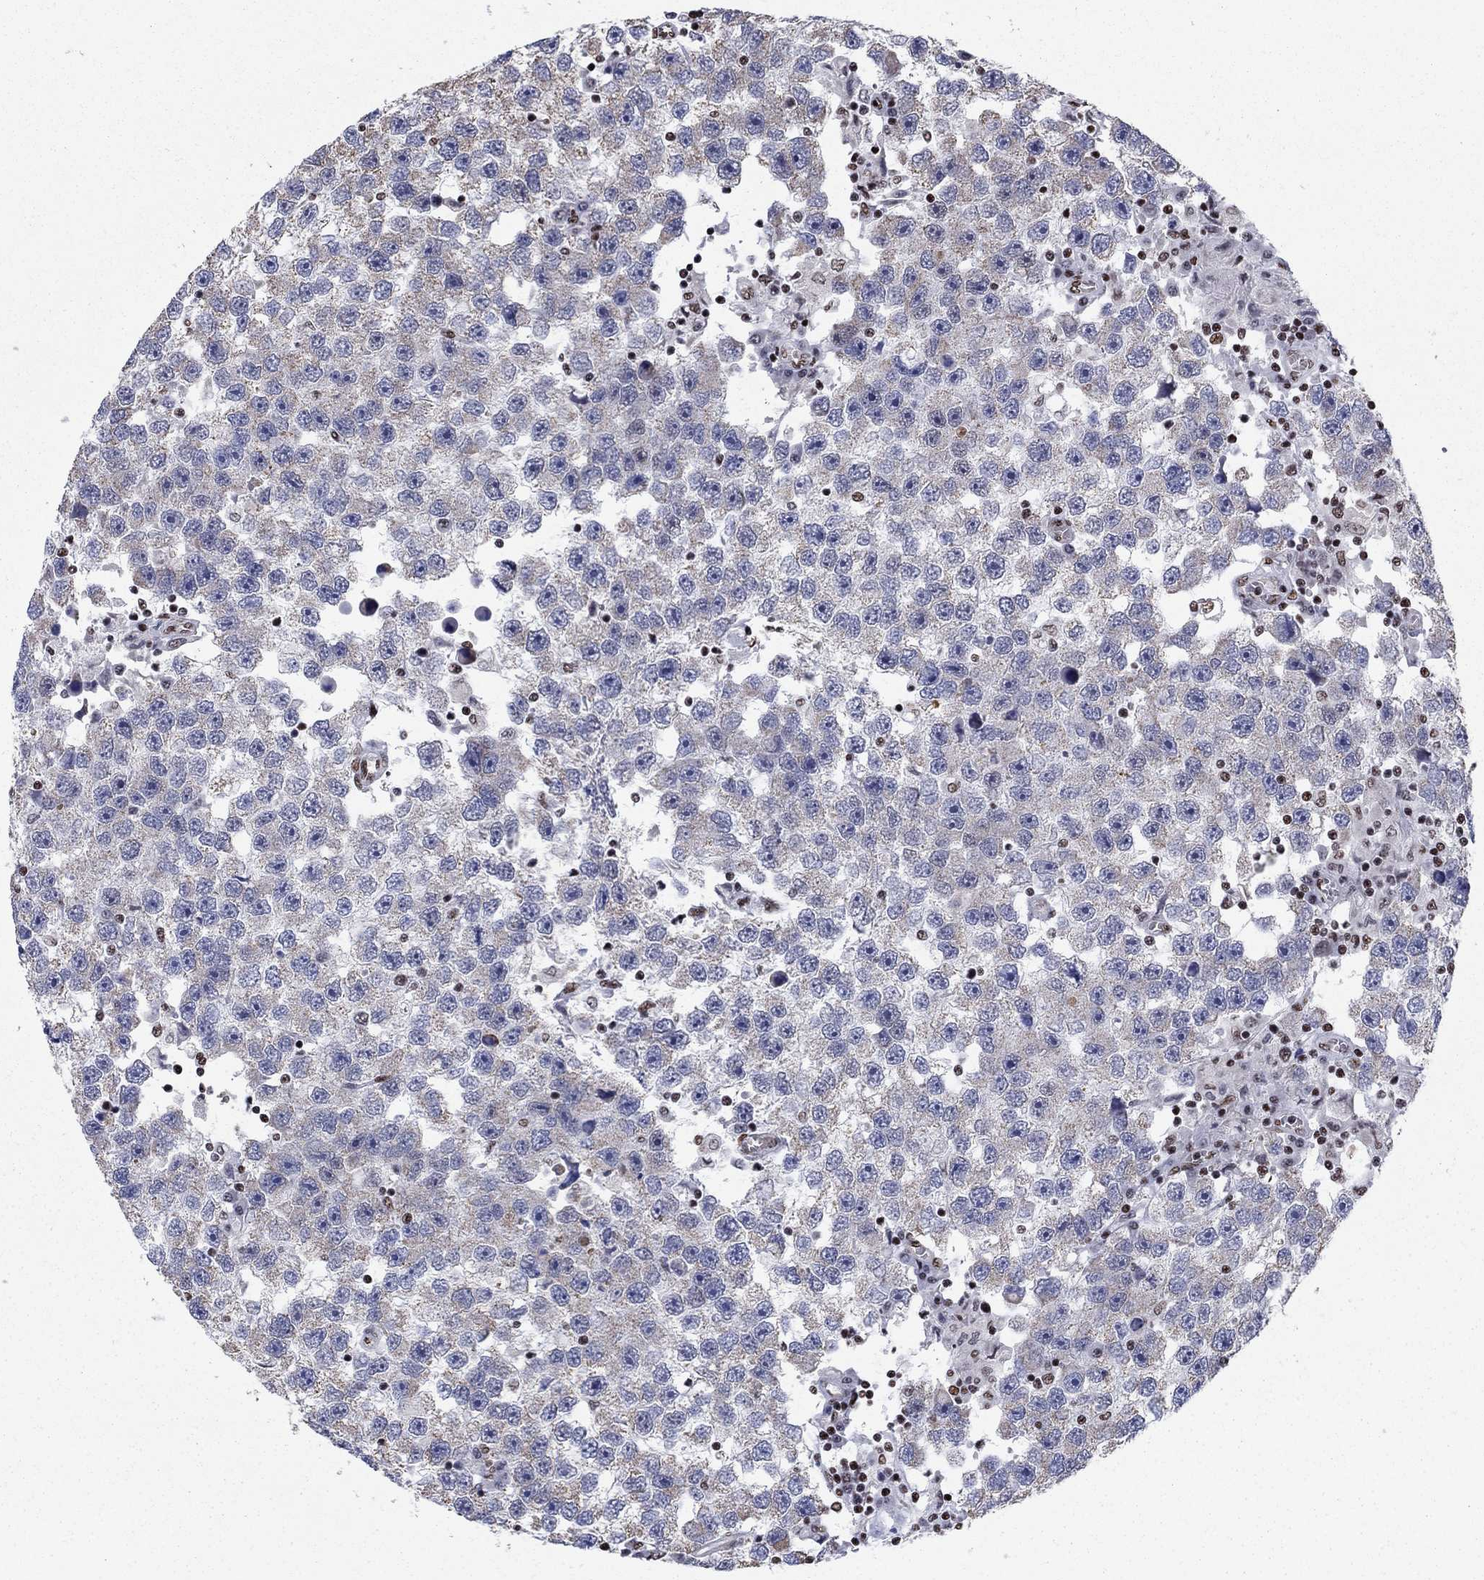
{"staining": {"intensity": "weak", "quantity": "25%-75%", "location": "cytoplasmic/membranous"}, "tissue": "testis cancer", "cell_type": "Tumor cells", "image_type": "cancer", "snomed": [{"axis": "morphology", "description": "Seminoma, NOS"}, {"axis": "topography", "description": "Testis"}], "caption": "Immunohistochemical staining of human testis seminoma displays weak cytoplasmic/membranous protein positivity in approximately 25%-75% of tumor cells.", "gene": "N4BP2", "patient": {"sex": "male", "age": 26}}